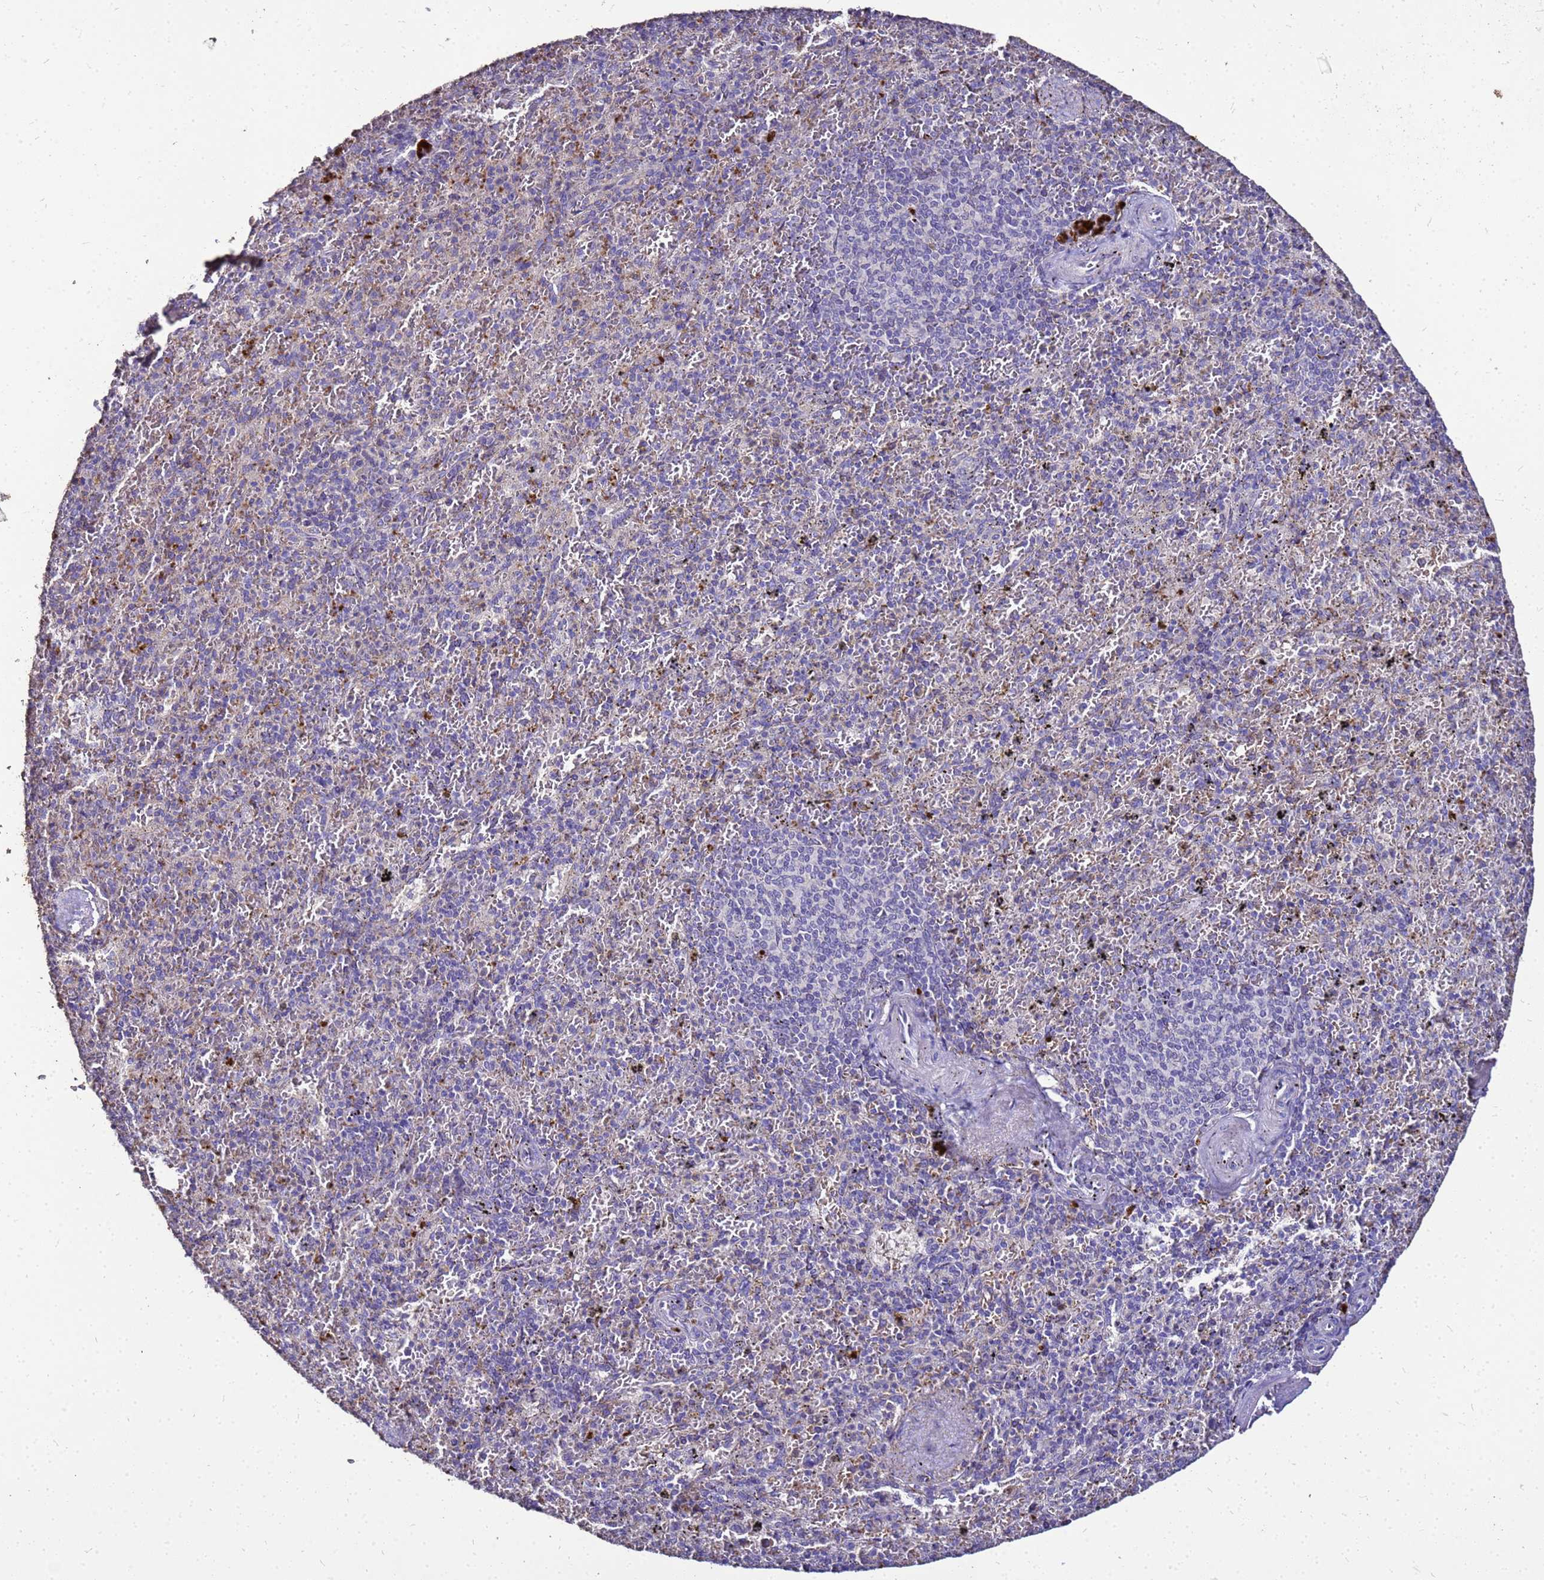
{"staining": {"intensity": "moderate", "quantity": "<25%", "location": "cytoplasmic/membranous"}, "tissue": "spleen", "cell_type": "Cells in red pulp", "image_type": "normal", "snomed": [{"axis": "morphology", "description": "Normal tissue, NOS"}, {"axis": "topography", "description": "Spleen"}], "caption": "Immunohistochemical staining of unremarkable spleen shows low levels of moderate cytoplasmic/membranous expression in about <25% of cells in red pulp.", "gene": "S100A2", "patient": {"sex": "male", "age": 82}}